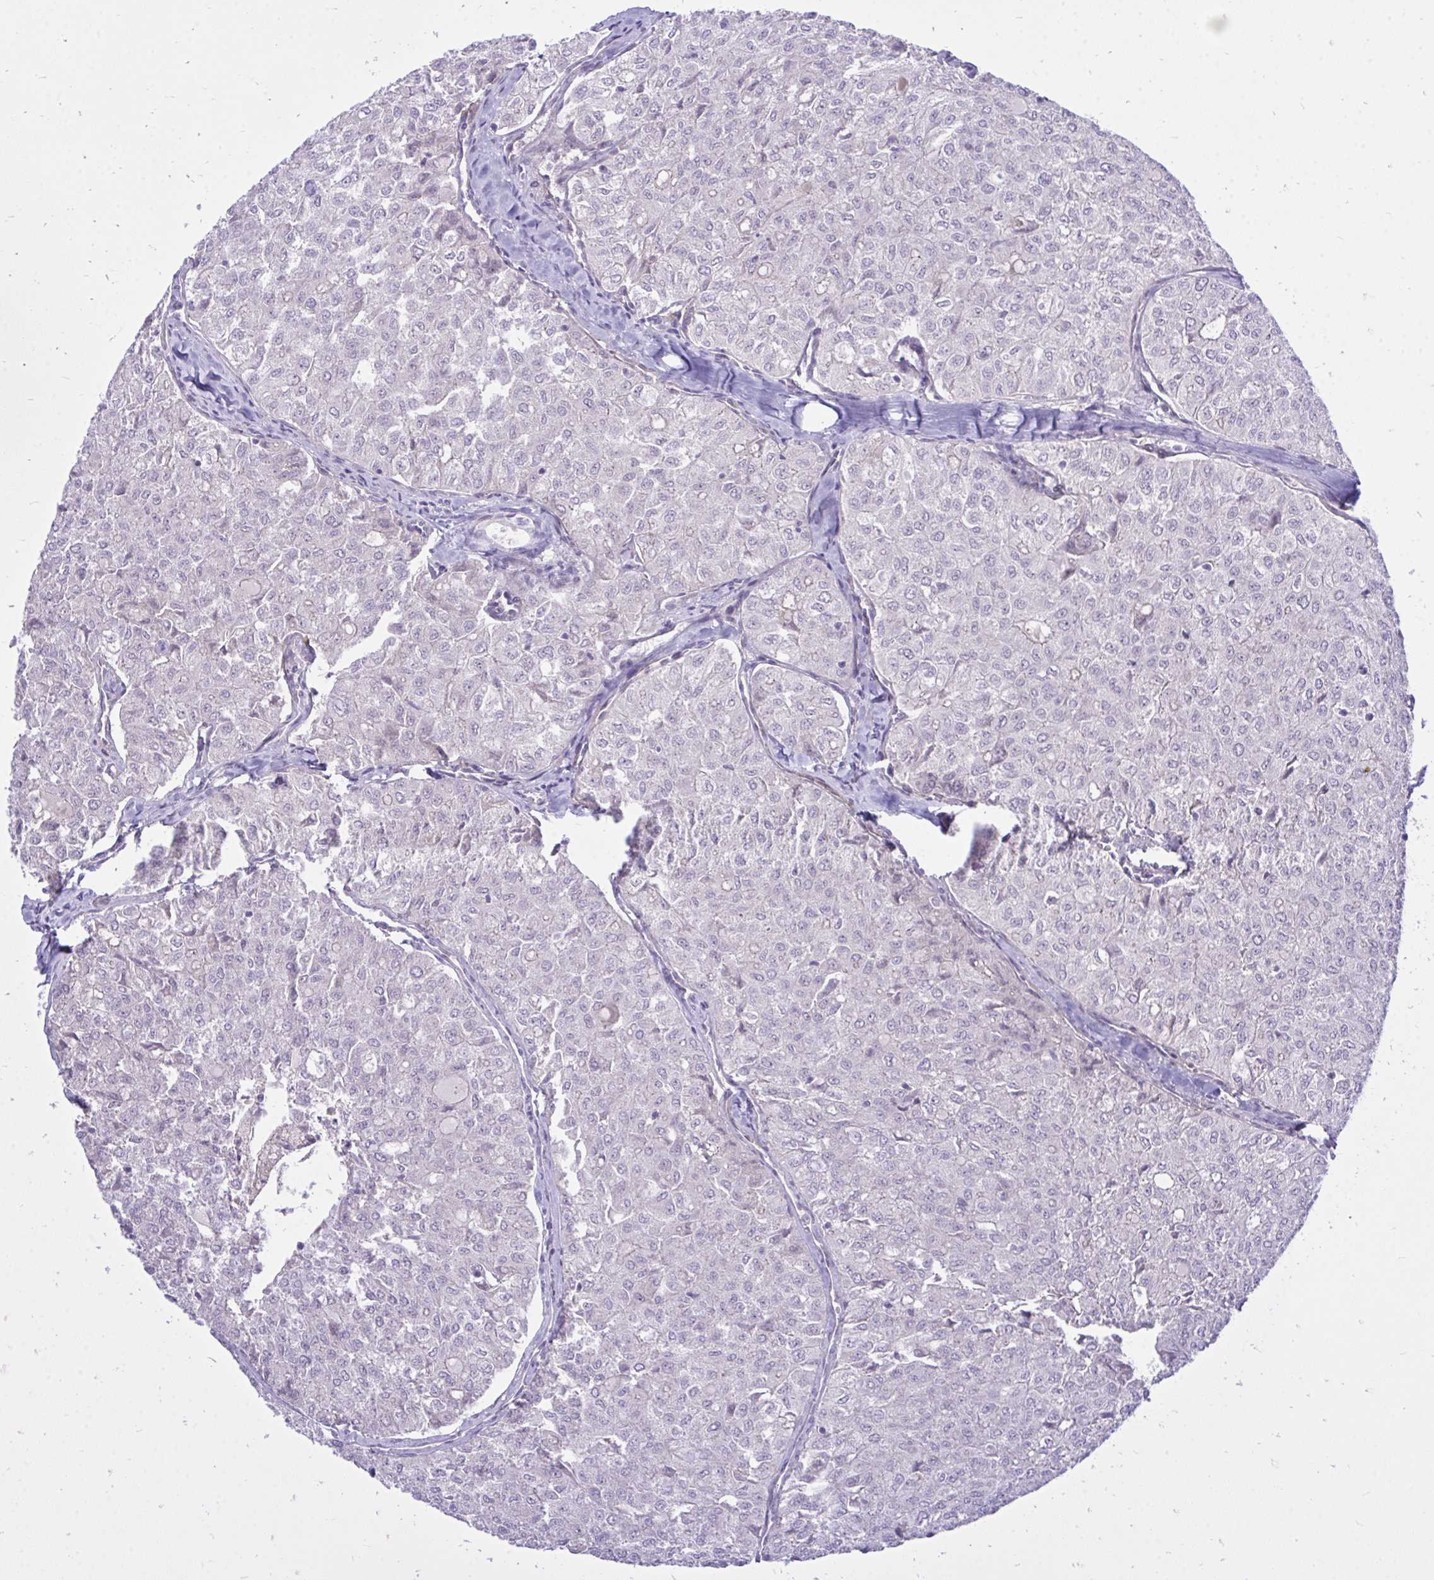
{"staining": {"intensity": "negative", "quantity": "none", "location": "none"}, "tissue": "thyroid cancer", "cell_type": "Tumor cells", "image_type": "cancer", "snomed": [{"axis": "morphology", "description": "Follicular adenoma carcinoma, NOS"}, {"axis": "topography", "description": "Thyroid gland"}], "caption": "Tumor cells show no significant protein expression in thyroid follicular adenoma carcinoma. The staining is performed using DAB (3,3'-diaminobenzidine) brown chromogen with nuclei counter-stained in using hematoxylin.", "gene": "HMBOX1", "patient": {"sex": "male", "age": 75}}